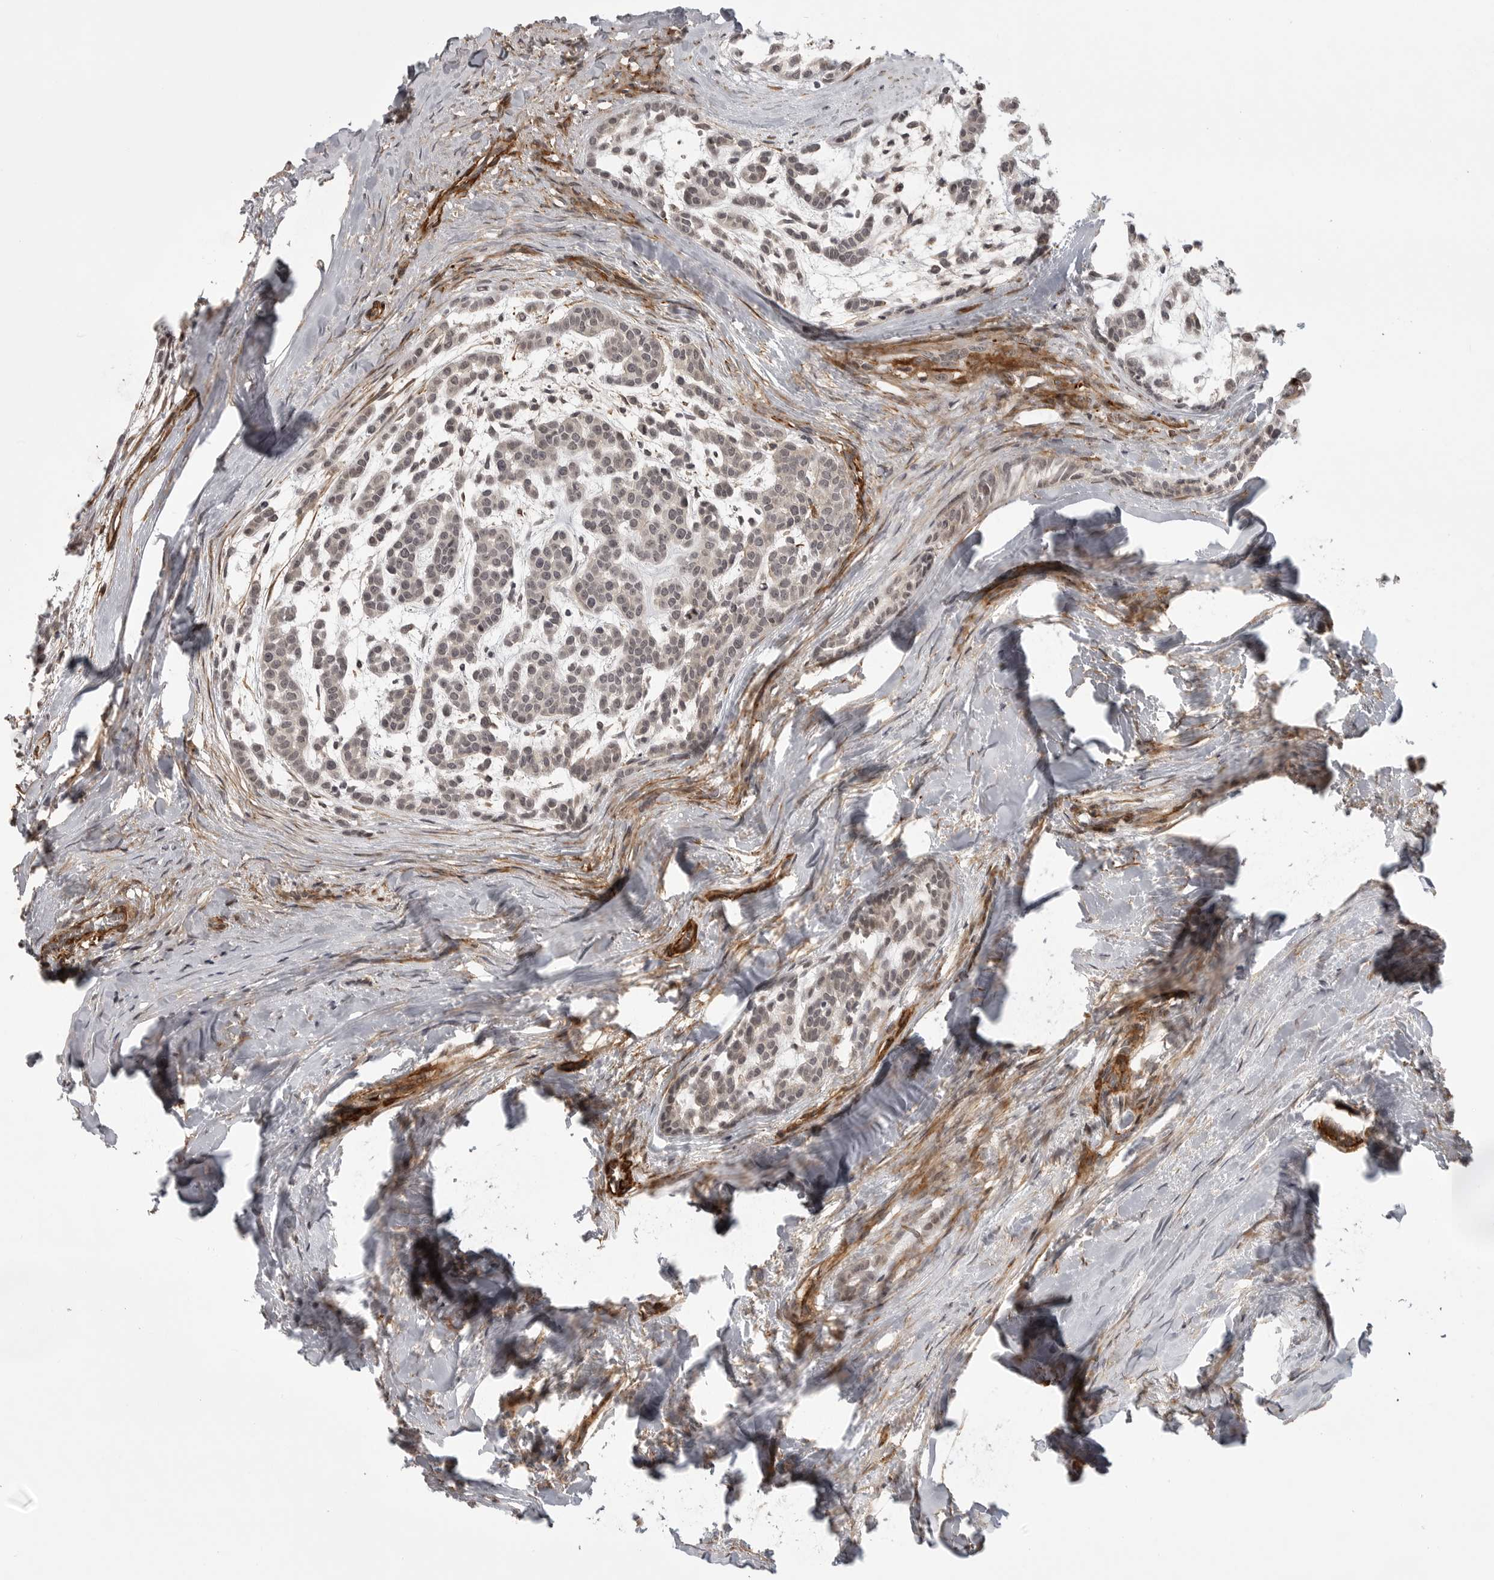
{"staining": {"intensity": "weak", "quantity": ">75%", "location": "cytoplasmic/membranous,nuclear"}, "tissue": "head and neck cancer", "cell_type": "Tumor cells", "image_type": "cancer", "snomed": [{"axis": "morphology", "description": "Adenocarcinoma, NOS"}, {"axis": "morphology", "description": "Adenoma, NOS"}, {"axis": "topography", "description": "Head-Neck"}], "caption": "Head and neck adenoma tissue shows weak cytoplasmic/membranous and nuclear staining in approximately >75% of tumor cells, visualized by immunohistochemistry. The staining was performed using DAB (3,3'-diaminobenzidine) to visualize the protein expression in brown, while the nuclei were stained in blue with hematoxylin (Magnification: 20x).", "gene": "TUT4", "patient": {"sex": "female", "age": 55}}